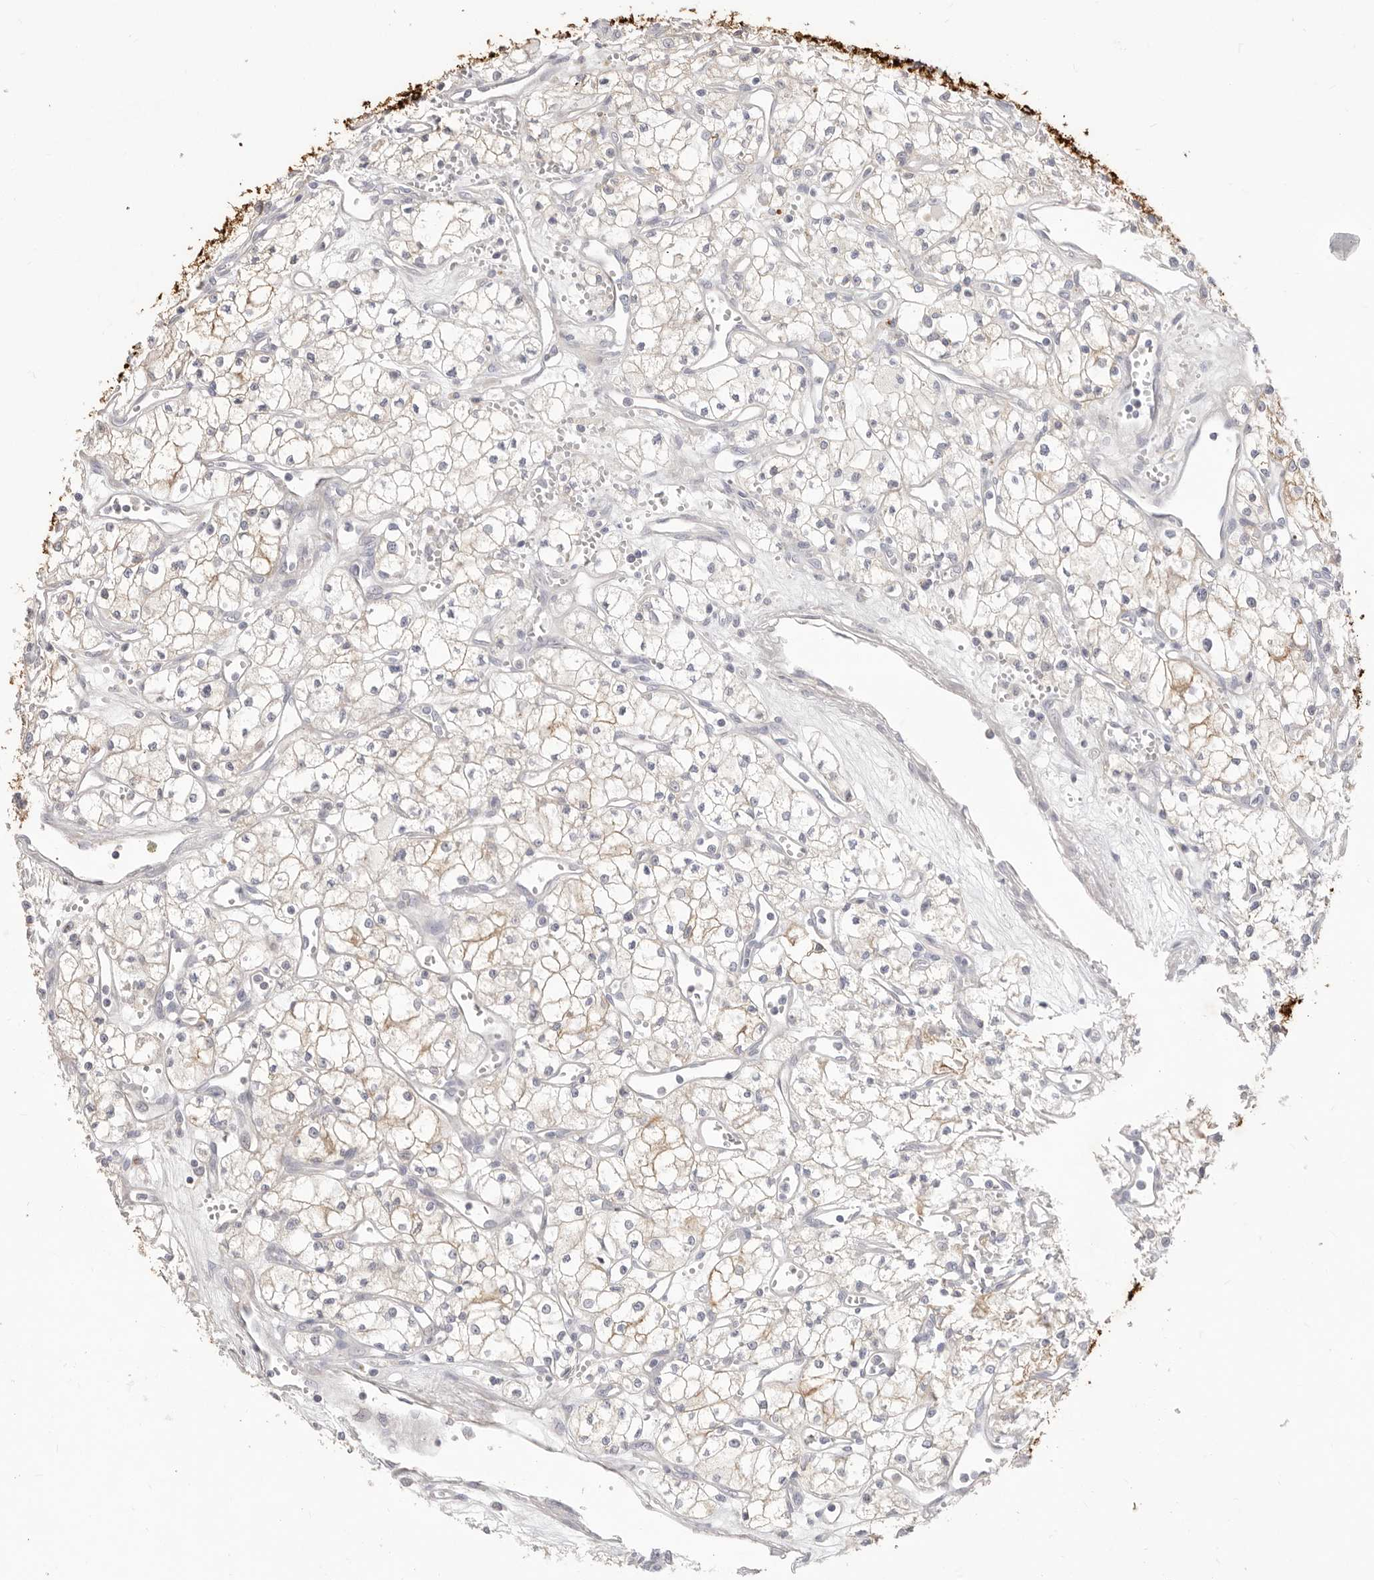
{"staining": {"intensity": "moderate", "quantity": "25%-75%", "location": "cytoplasmic/membranous"}, "tissue": "renal cancer", "cell_type": "Tumor cells", "image_type": "cancer", "snomed": [{"axis": "morphology", "description": "Adenocarcinoma, NOS"}, {"axis": "topography", "description": "Kidney"}], "caption": "Protein analysis of renal adenocarcinoma tissue reveals moderate cytoplasmic/membranous expression in approximately 25%-75% of tumor cells. The protein of interest is stained brown, and the nuclei are stained in blue (DAB (3,3'-diaminobenzidine) IHC with brightfield microscopy, high magnification).", "gene": "USH1C", "patient": {"sex": "male", "age": 59}}